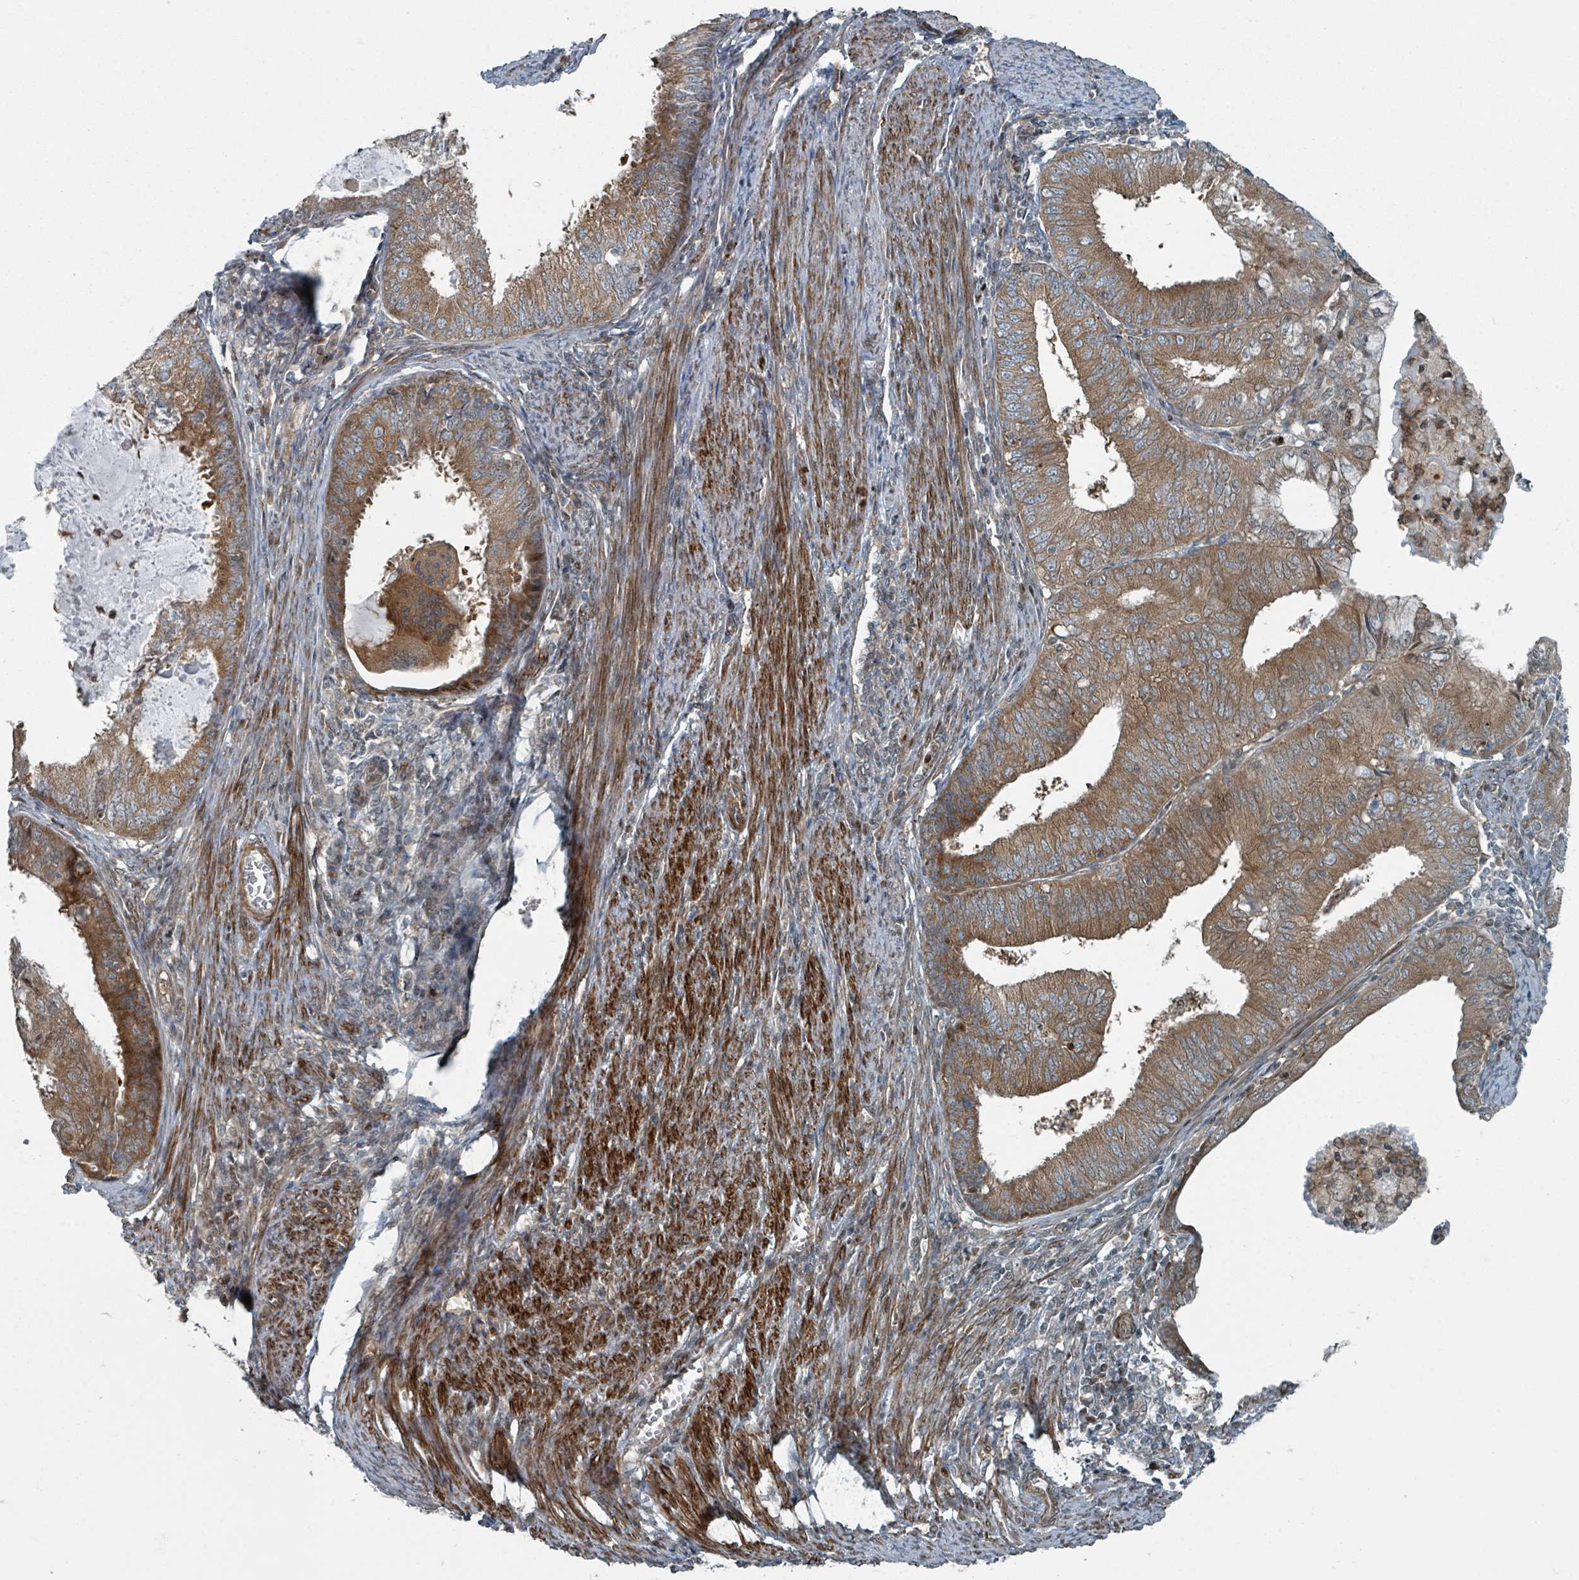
{"staining": {"intensity": "moderate", "quantity": ">75%", "location": "cytoplasmic/membranous"}, "tissue": "endometrial cancer", "cell_type": "Tumor cells", "image_type": "cancer", "snomed": [{"axis": "morphology", "description": "Adenocarcinoma, NOS"}, {"axis": "topography", "description": "Endometrium"}], "caption": "This is a histology image of immunohistochemistry staining of endometrial cancer, which shows moderate expression in the cytoplasmic/membranous of tumor cells.", "gene": "RHPN2", "patient": {"sex": "female", "age": 57}}